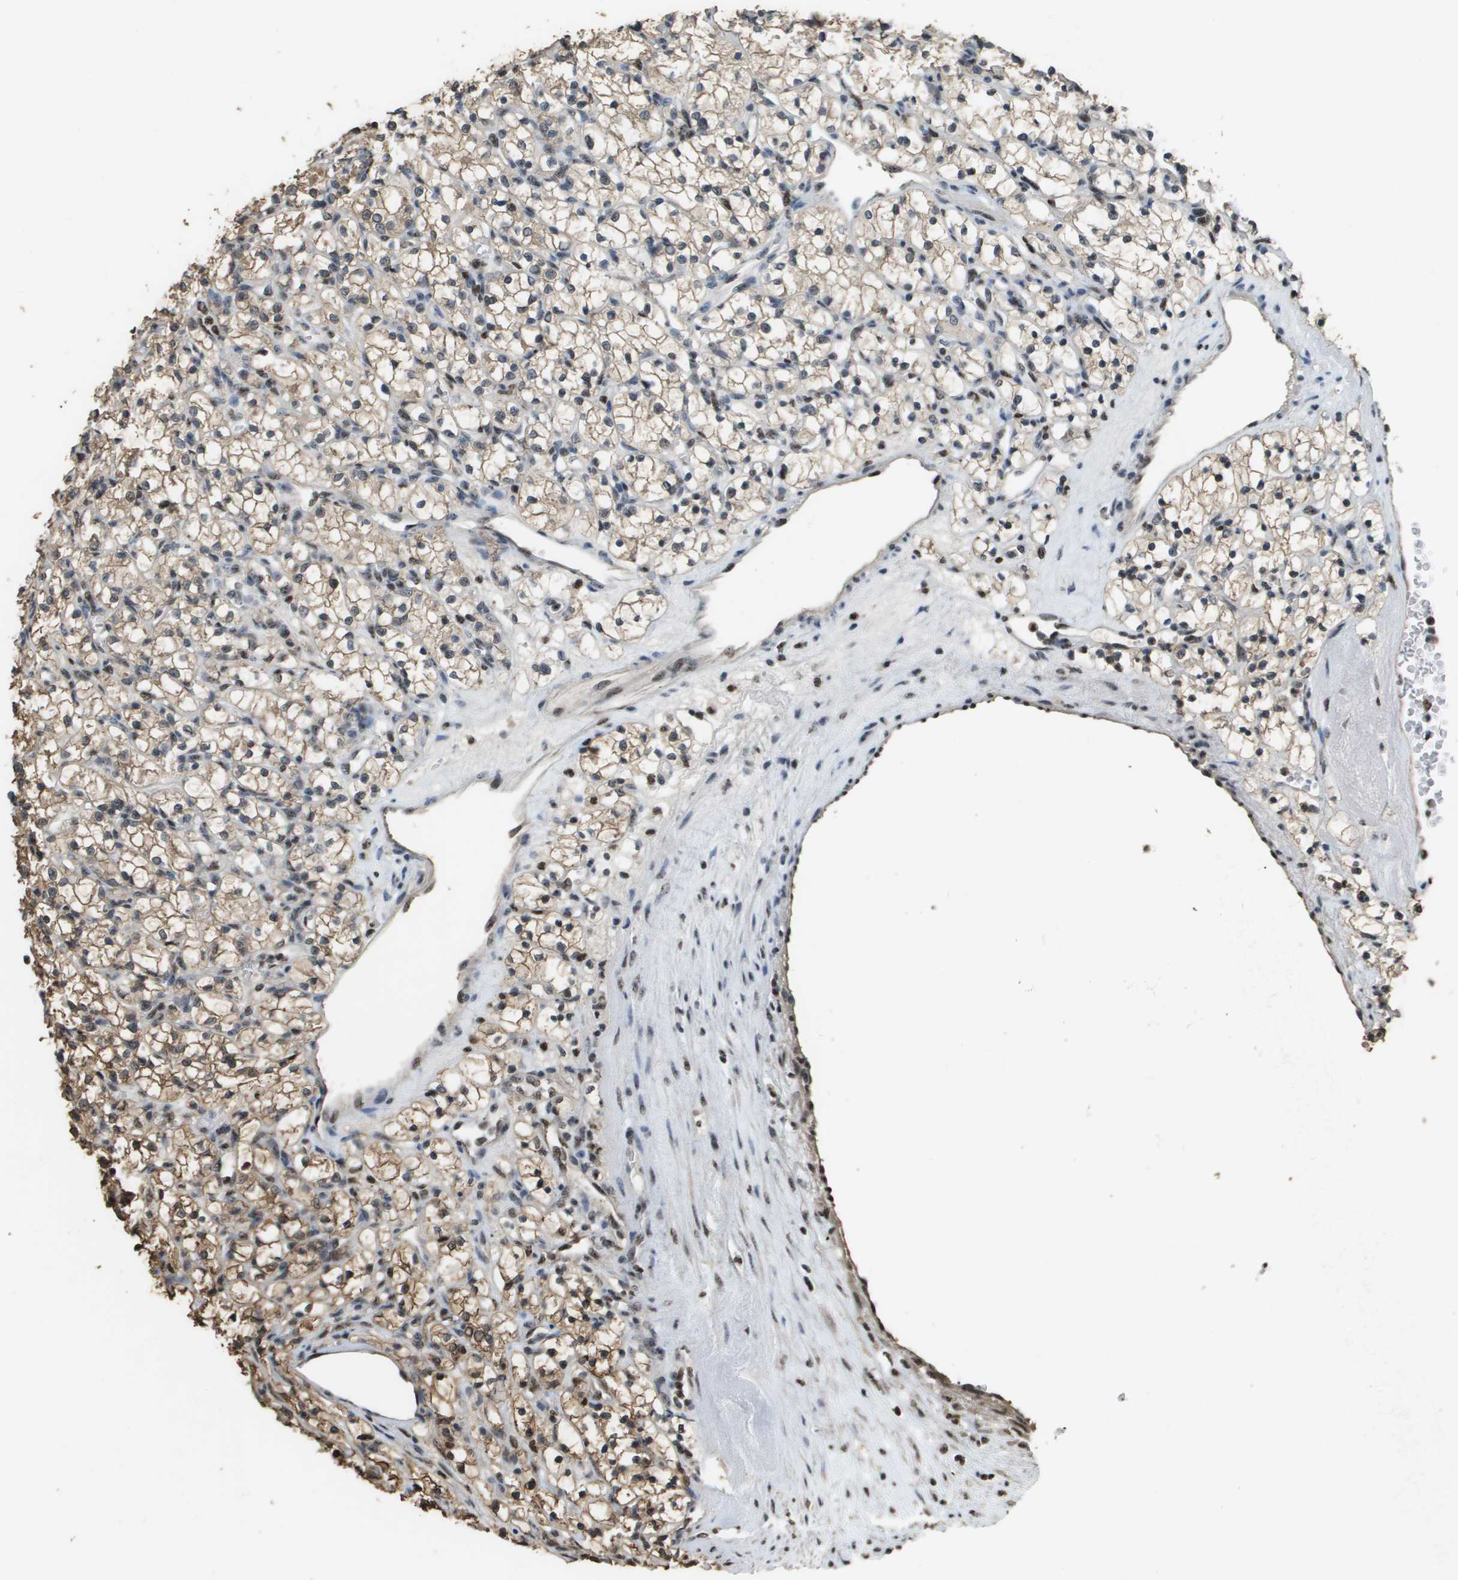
{"staining": {"intensity": "weak", "quantity": "25%-75%", "location": "cytoplasmic/membranous,nuclear"}, "tissue": "renal cancer", "cell_type": "Tumor cells", "image_type": "cancer", "snomed": [{"axis": "morphology", "description": "Adenocarcinoma, NOS"}, {"axis": "topography", "description": "Kidney"}], "caption": "This micrograph demonstrates IHC staining of adenocarcinoma (renal), with low weak cytoplasmic/membranous and nuclear staining in about 25%-75% of tumor cells.", "gene": "SP100", "patient": {"sex": "female", "age": 69}}